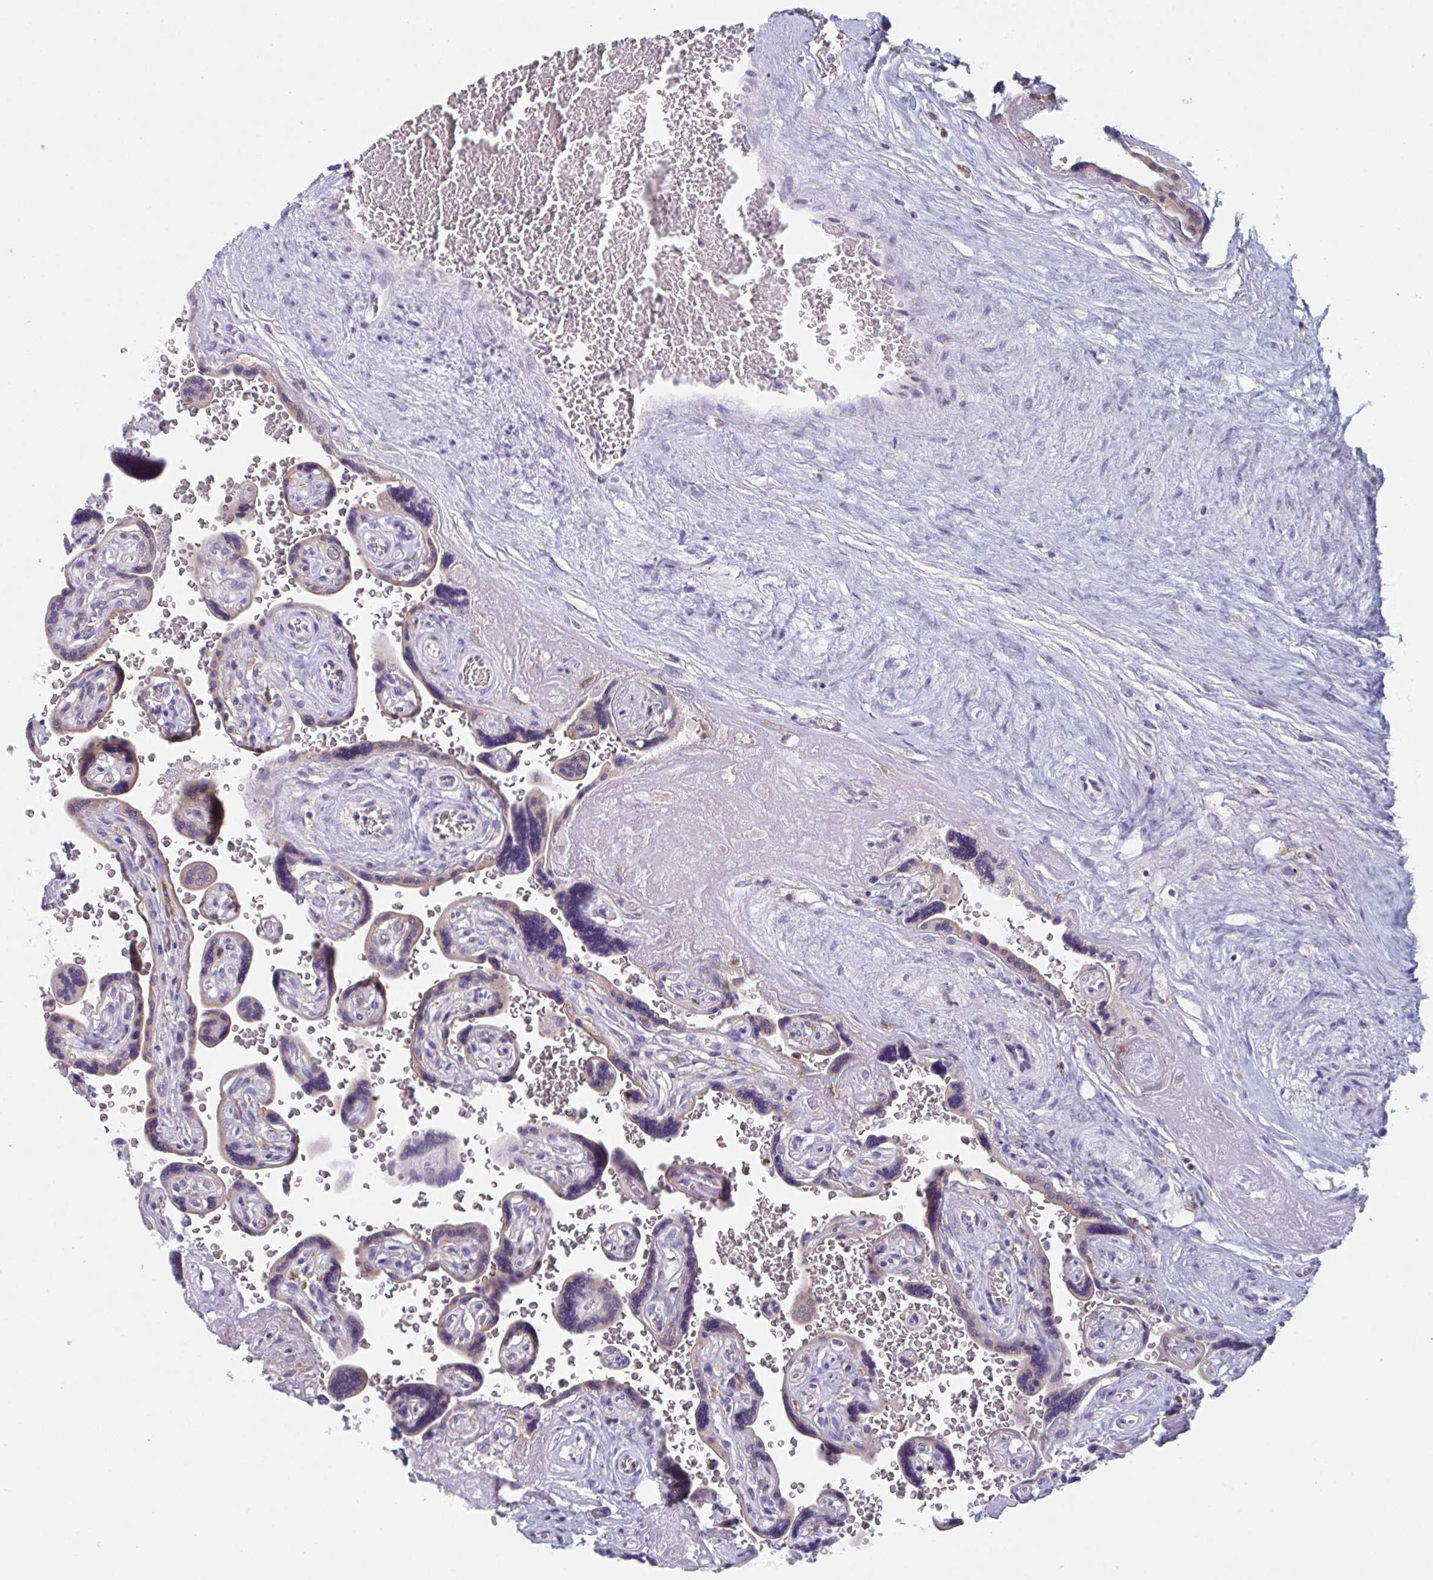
{"staining": {"intensity": "weak", "quantity": "<25%", "location": "cytoplasmic/membranous"}, "tissue": "placenta", "cell_type": "Decidual cells", "image_type": "normal", "snomed": [{"axis": "morphology", "description": "Normal tissue, NOS"}, {"axis": "topography", "description": "Placenta"}], "caption": "DAB (3,3'-diaminobenzidine) immunohistochemical staining of unremarkable human placenta displays no significant staining in decidual cells.", "gene": "NIPSNAP1", "patient": {"sex": "female", "age": 32}}